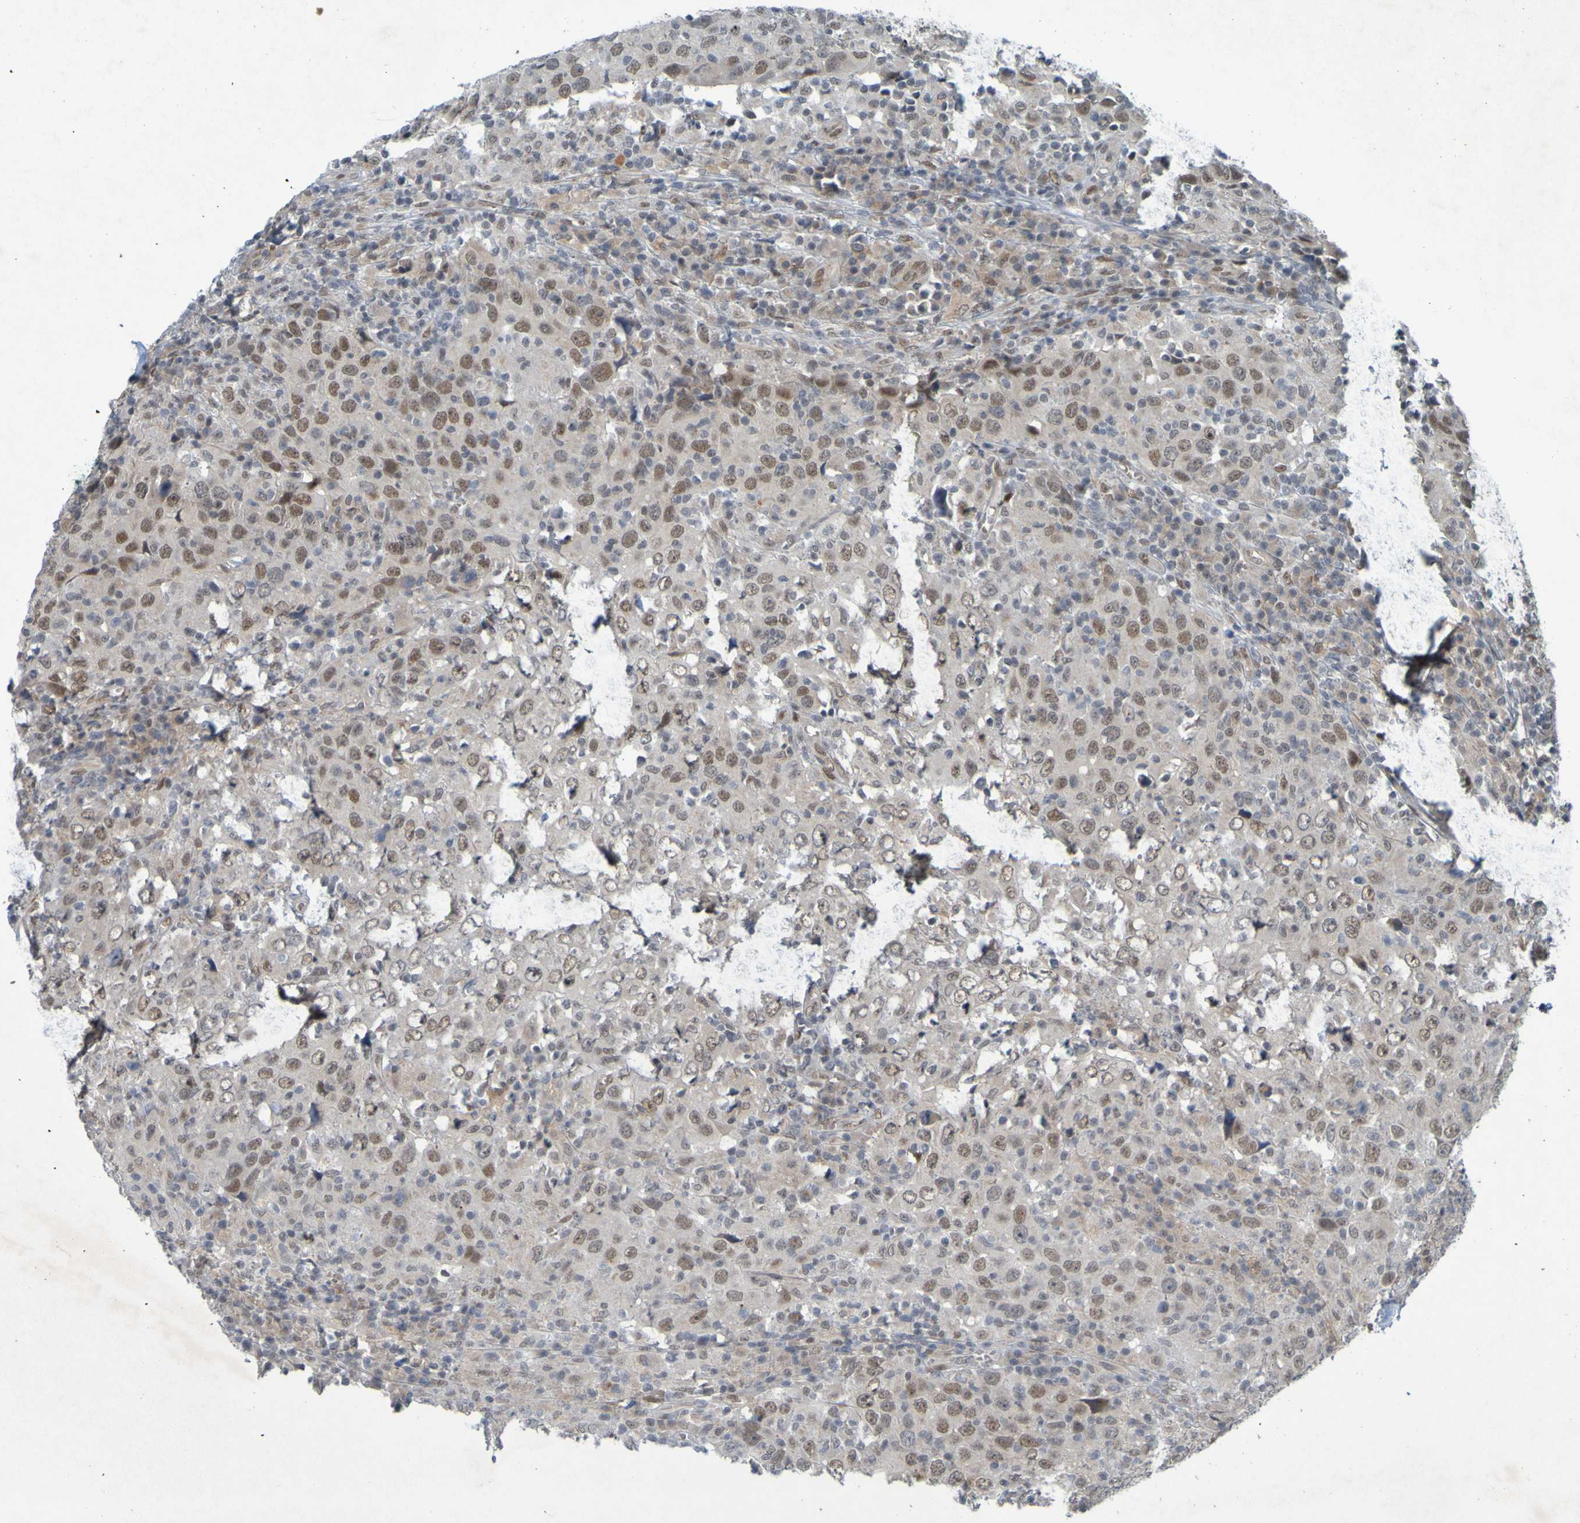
{"staining": {"intensity": "moderate", "quantity": "25%-75%", "location": "cytoplasmic/membranous,nuclear"}, "tissue": "head and neck cancer", "cell_type": "Tumor cells", "image_type": "cancer", "snomed": [{"axis": "morphology", "description": "Adenocarcinoma, NOS"}, {"axis": "topography", "description": "Salivary gland"}, {"axis": "topography", "description": "Head-Neck"}], "caption": "Brown immunohistochemical staining in human head and neck cancer (adenocarcinoma) demonstrates moderate cytoplasmic/membranous and nuclear staining in about 25%-75% of tumor cells.", "gene": "MCPH1", "patient": {"sex": "female", "age": 65}}